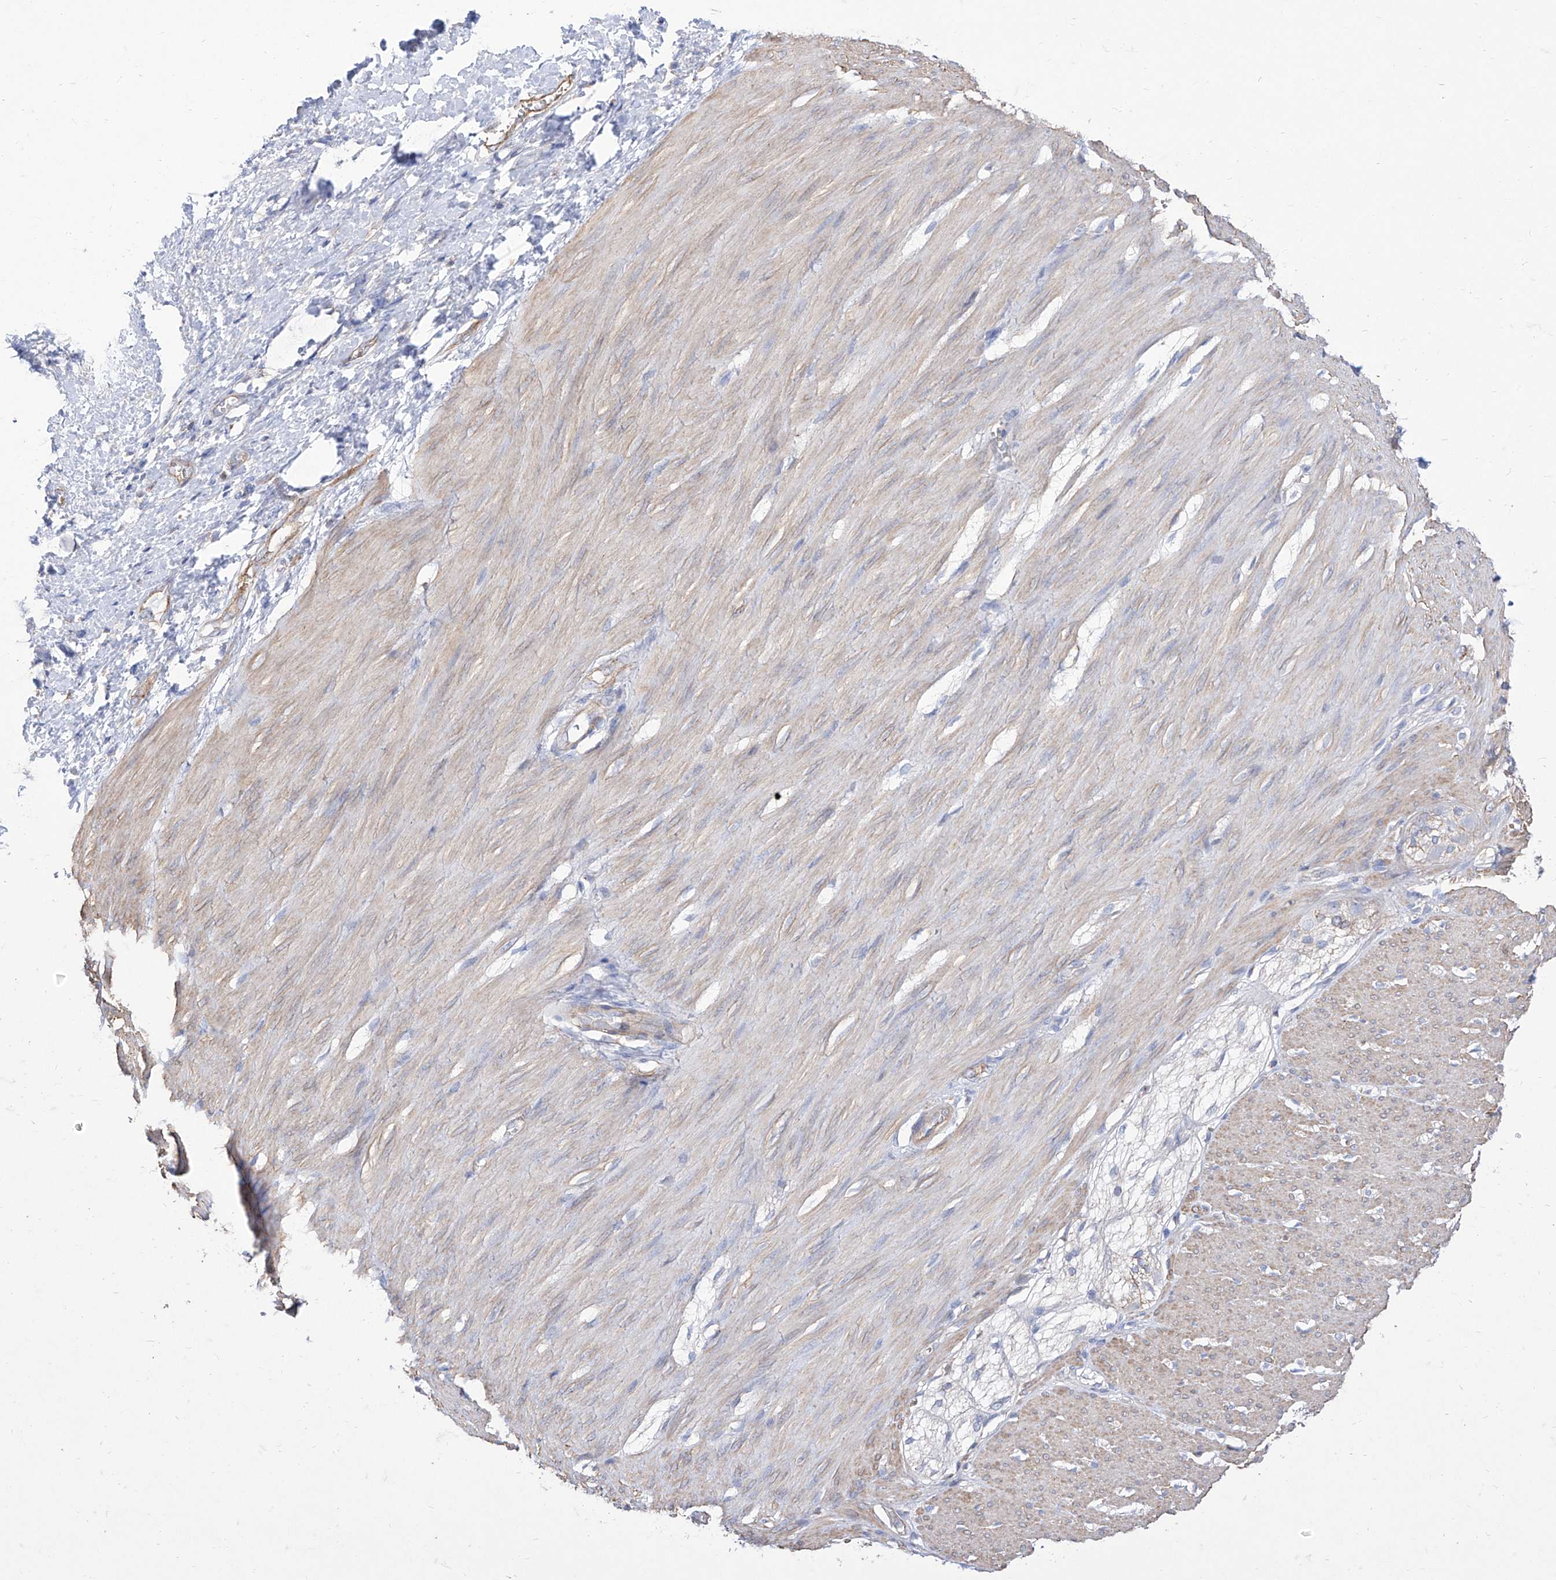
{"staining": {"intensity": "weak", "quantity": "25%-75%", "location": "cytoplasmic/membranous"}, "tissue": "smooth muscle", "cell_type": "Smooth muscle cells", "image_type": "normal", "snomed": [{"axis": "morphology", "description": "Normal tissue, NOS"}, {"axis": "morphology", "description": "Adenocarcinoma, NOS"}, {"axis": "topography", "description": "Colon"}, {"axis": "topography", "description": "Peripheral nerve tissue"}], "caption": "Smooth muscle cells exhibit low levels of weak cytoplasmic/membranous expression in approximately 25%-75% of cells in normal smooth muscle. (DAB IHC with brightfield microscopy, high magnification).", "gene": "C1orf74", "patient": {"sex": "male", "age": 14}}